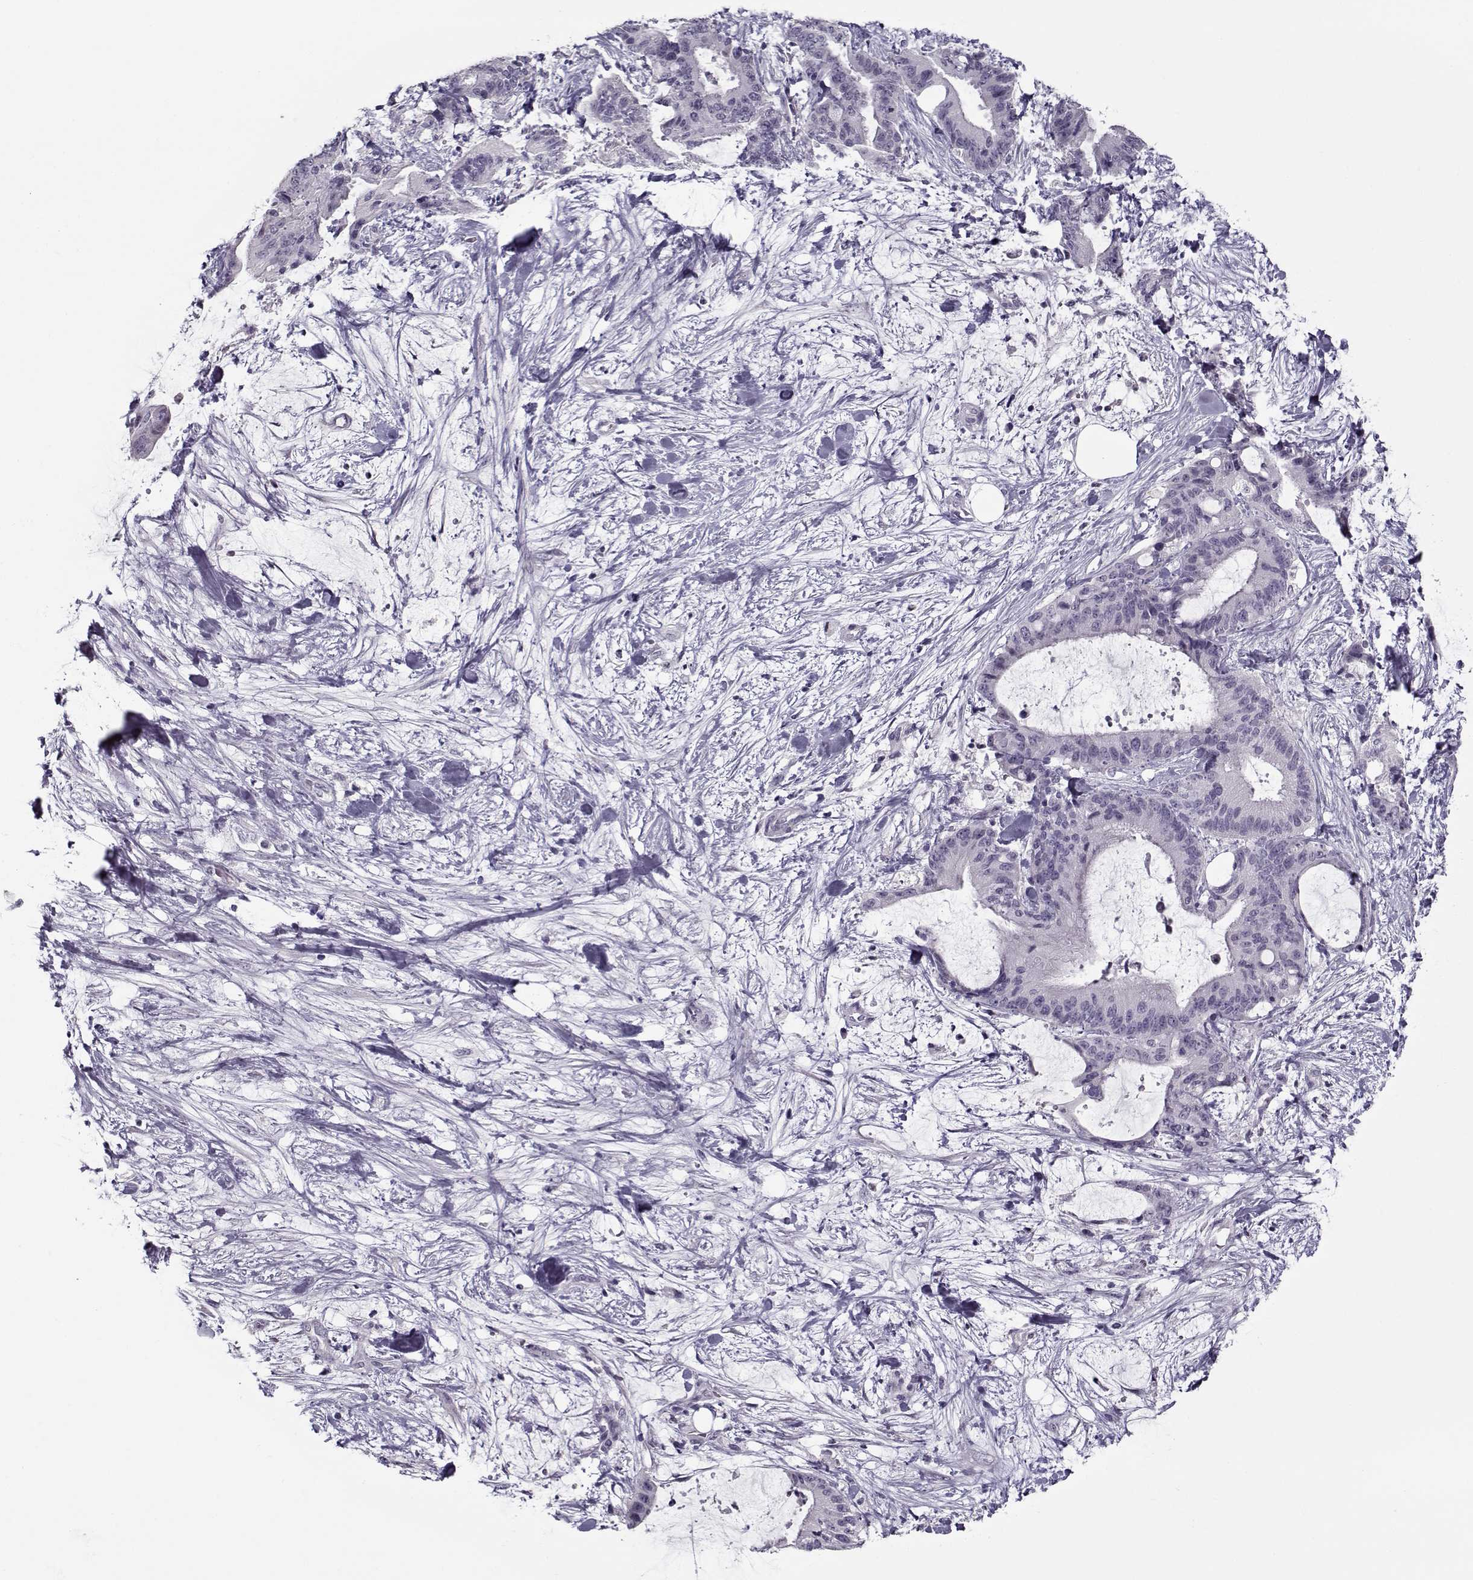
{"staining": {"intensity": "negative", "quantity": "none", "location": "none"}, "tissue": "liver cancer", "cell_type": "Tumor cells", "image_type": "cancer", "snomed": [{"axis": "morphology", "description": "Cholangiocarcinoma"}, {"axis": "topography", "description": "Liver"}], "caption": "Immunohistochemistry image of neoplastic tissue: liver cancer (cholangiocarcinoma) stained with DAB displays no significant protein positivity in tumor cells.", "gene": "CIBAR1", "patient": {"sex": "female", "age": 73}}